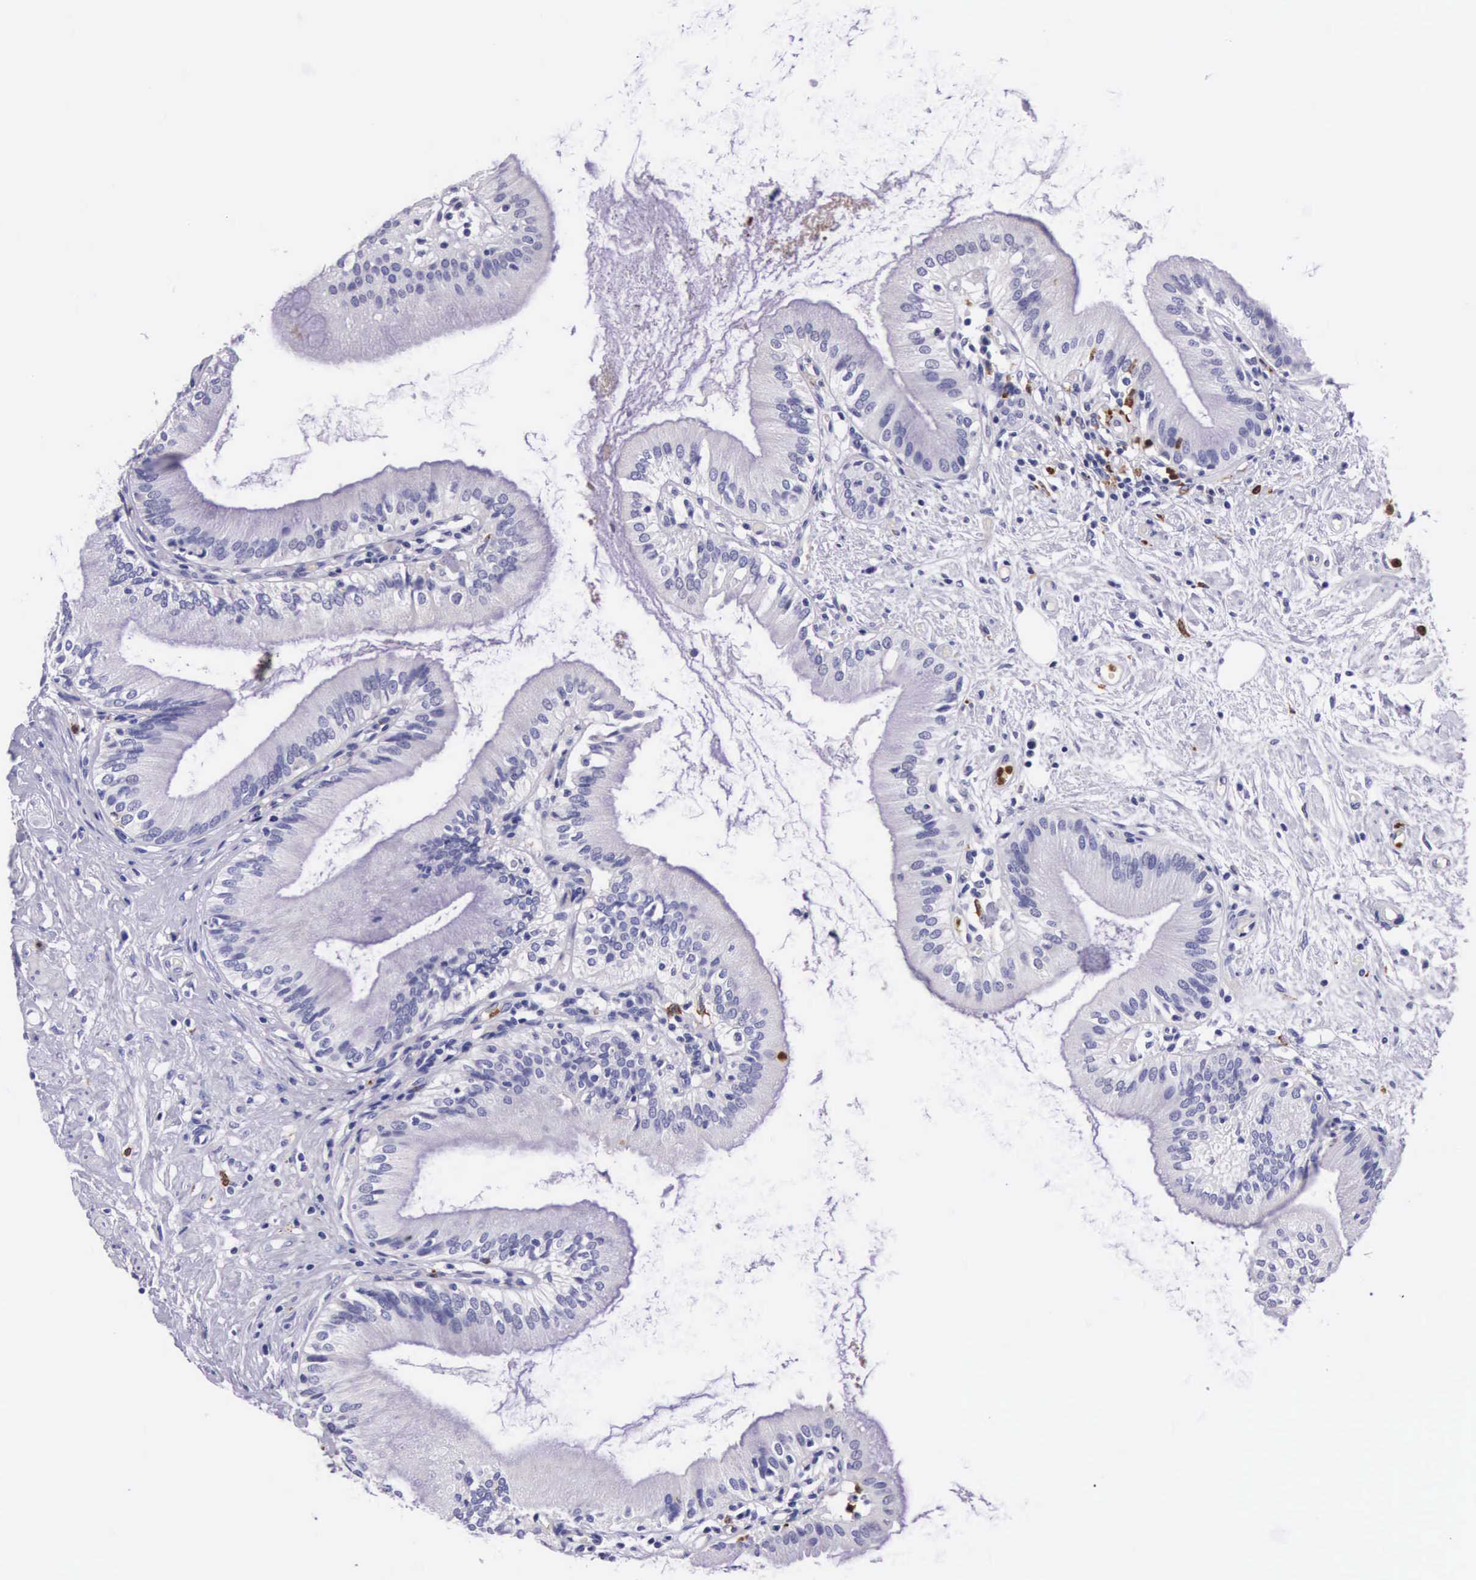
{"staining": {"intensity": "negative", "quantity": "none", "location": "none"}, "tissue": "gallbladder", "cell_type": "Glandular cells", "image_type": "normal", "snomed": [{"axis": "morphology", "description": "Normal tissue, NOS"}, {"axis": "topography", "description": "Gallbladder"}], "caption": "Protein analysis of normal gallbladder displays no significant expression in glandular cells.", "gene": "FCN1", "patient": {"sex": "male", "age": 58}}